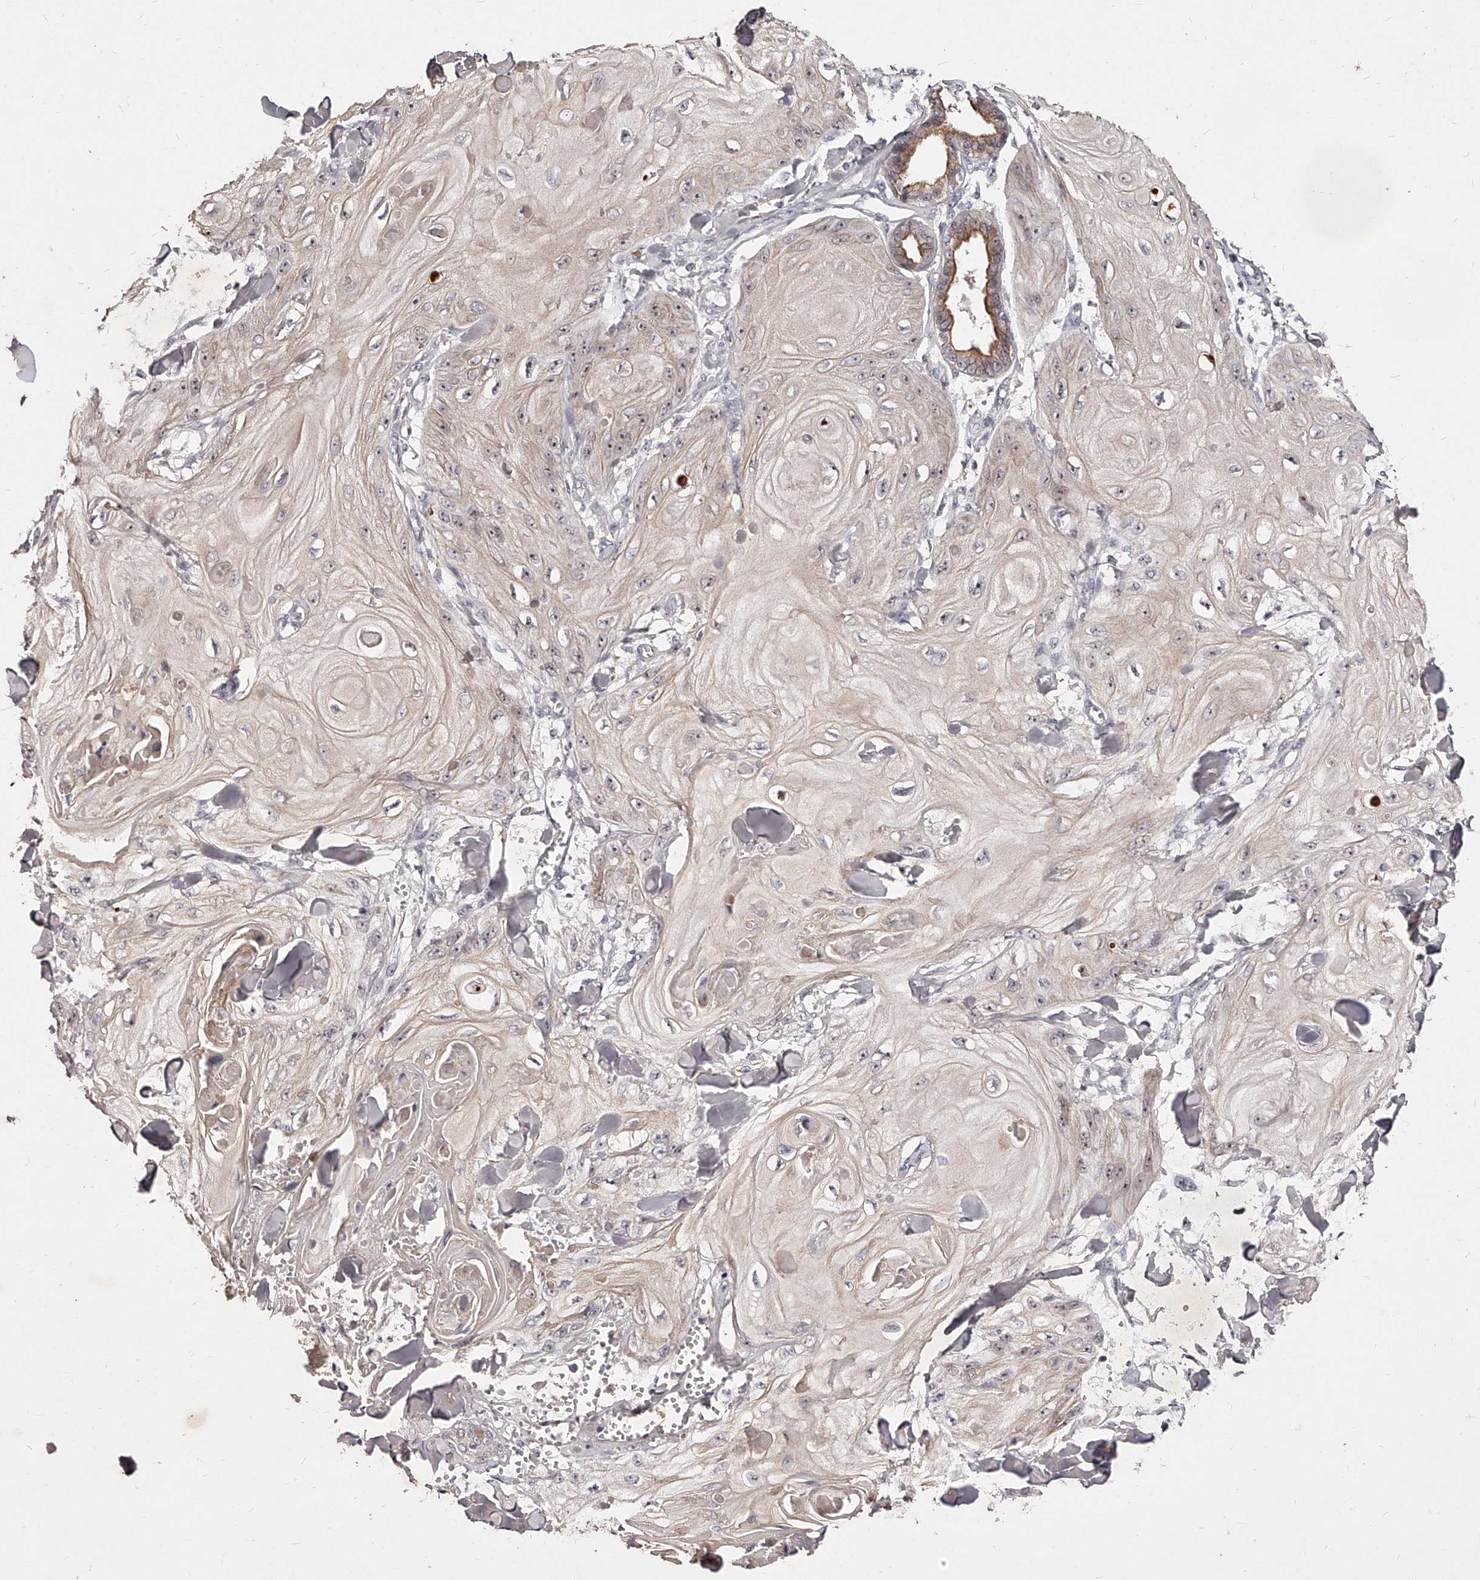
{"staining": {"intensity": "negative", "quantity": "none", "location": "none"}, "tissue": "skin cancer", "cell_type": "Tumor cells", "image_type": "cancer", "snomed": [{"axis": "morphology", "description": "Squamous cell carcinoma, NOS"}, {"axis": "topography", "description": "Skin"}], "caption": "Immunohistochemistry (IHC) photomicrograph of skin cancer (squamous cell carcinoma) stained for a protein (brown), which demonstrates no staining in tumor cells.", "gene": "PHACTR1", "patient": {"sex": "male", "age": 74}}